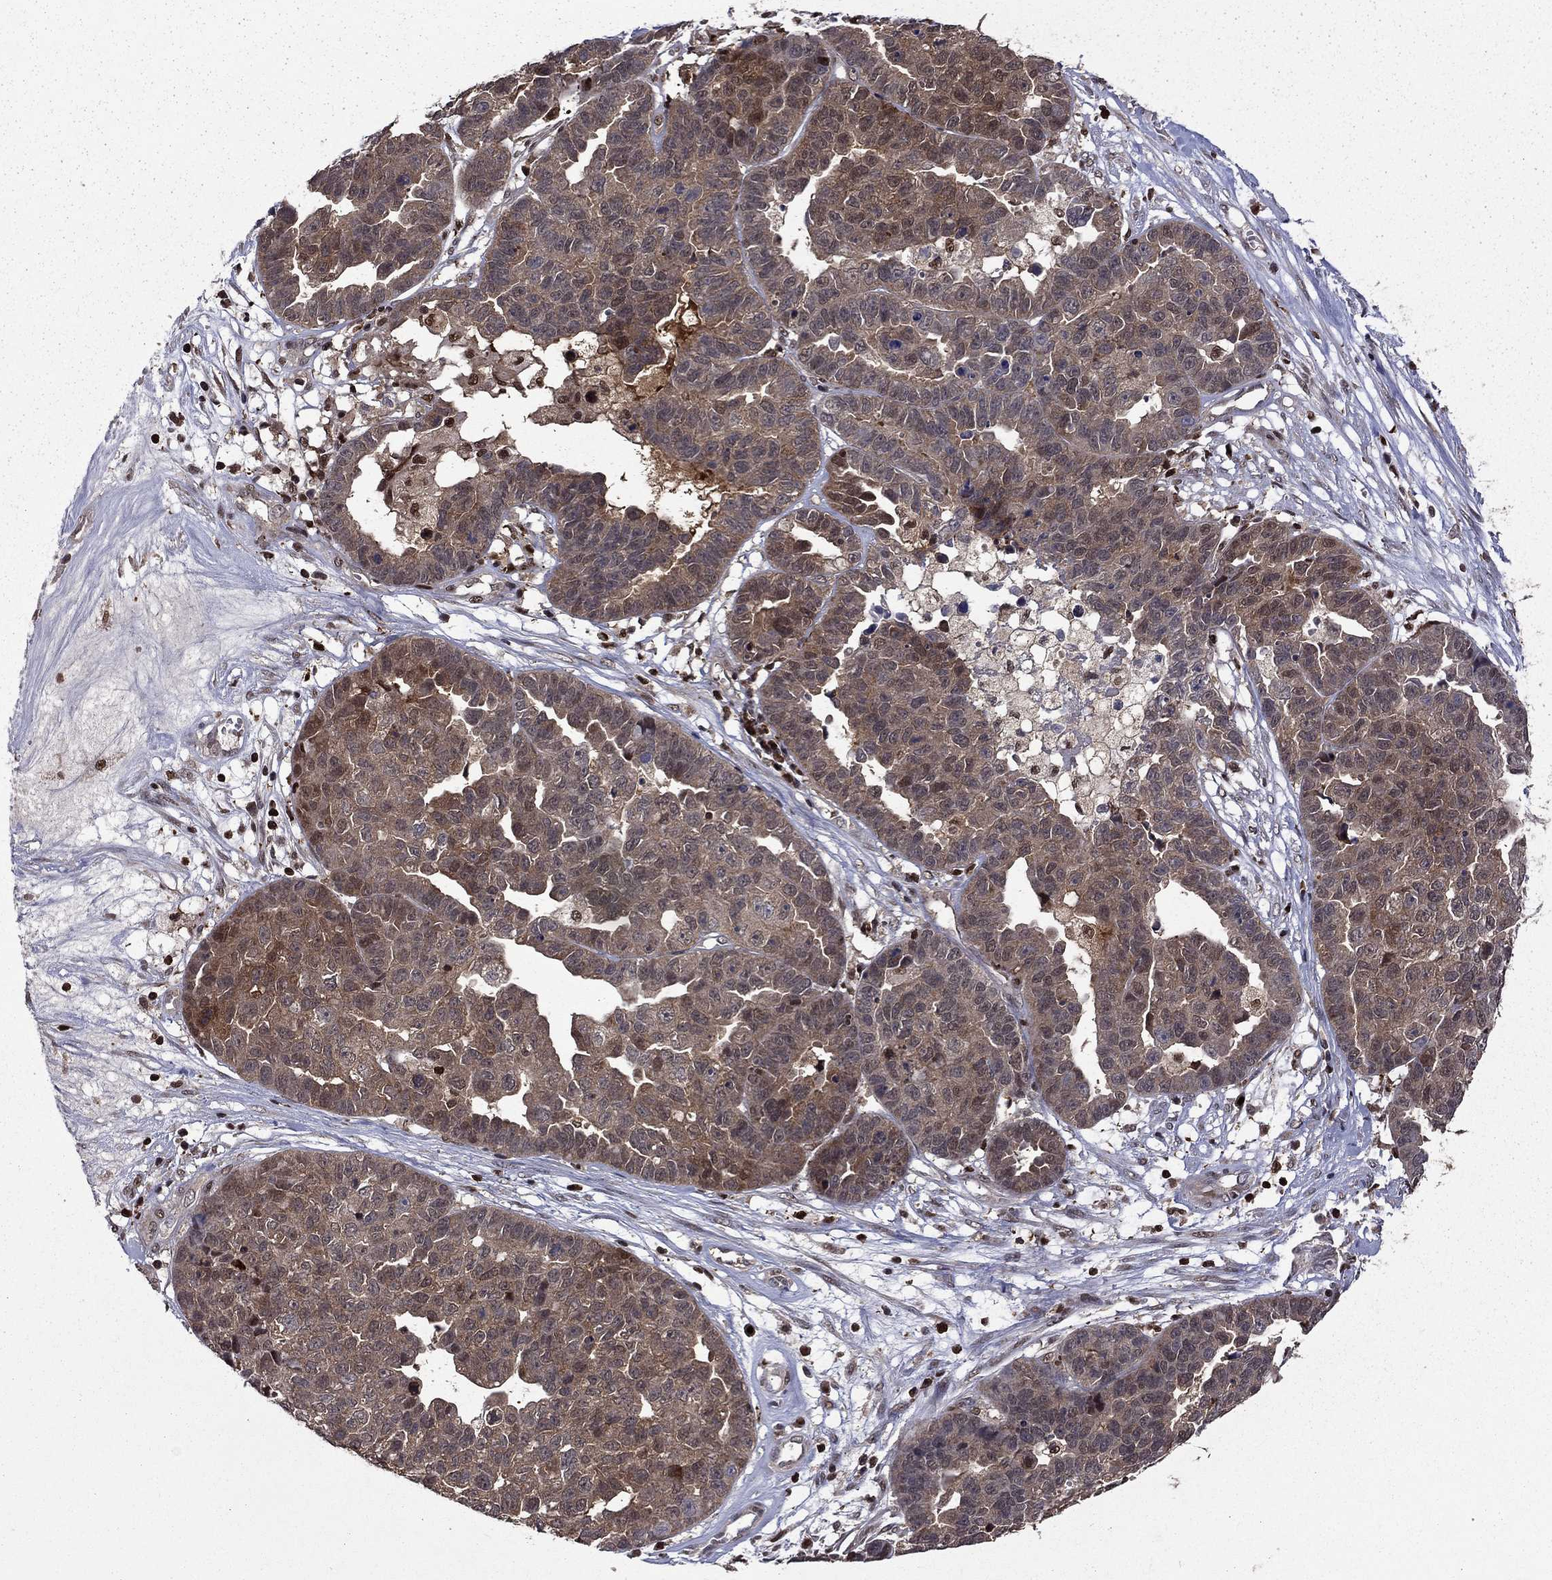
{"staining": {"intensity": "moderate", "quantity": "25%-75%", "location": "cytoplasmic/membranous"}, "tissue": "ovarian cancer", "cell_type": "Tumor cells", "image_type": "cancer", "snomed": [{"axis": "morphology", "description": "Cystadenocarcinoma, serous, NOS"}, {"axis": "topography", "description": "Ovary"}], "caption": "IHC (DAB (3,3'-diaminobenzidine)) staining of ovarian cancer displays moderate cytoplasmic/membranous protein expression in approximately 25%-75% of tumor cells. Immunohistochemistry (ihc) stains the protein in brown and the nuclei are stained blue.", "gene": "APPBP2", "patient": {"sex": "female", "age": 87}}